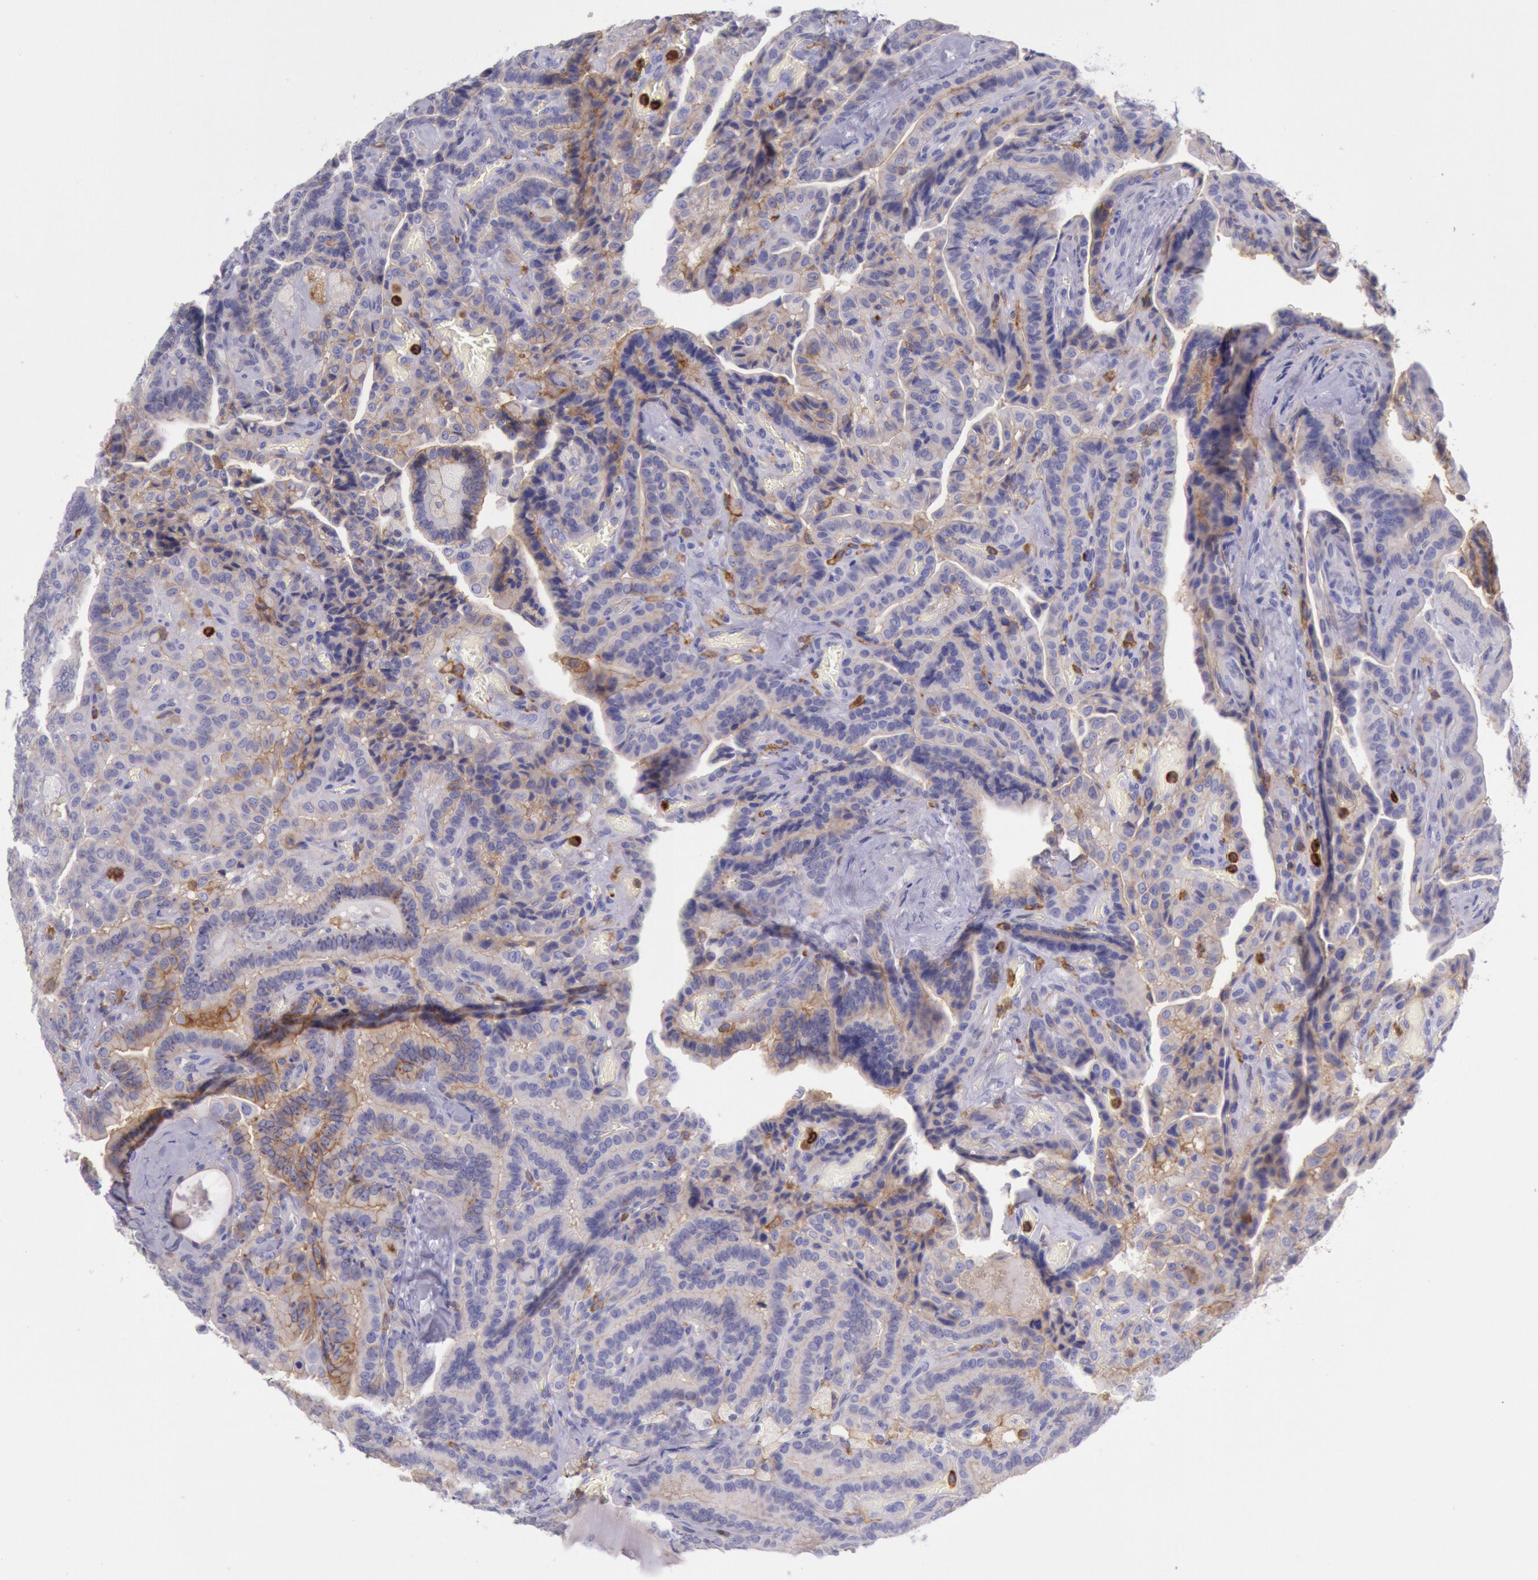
{"staining": {"intensity": "weak", "quantity": "25%-75%", "location": "cytoplasmic/membranous"}, "tissue": "thyroid cancer", "cell_type": "Tumor cells", "image_type": "cancer", "snomed": [{"axis": "morphology", "description": "Papillary adenocarcinoma, NOS"}, {"axis": "topography", "description": "Thyroid gland"}], "caption": "Tumor cells reveal low levels of weak cytoplasmic/membranous expression in approximately 25%-75% of cells in thyroid cancer.", "gene": "LYN", "patient": {"sex": "male", "age": 87}}